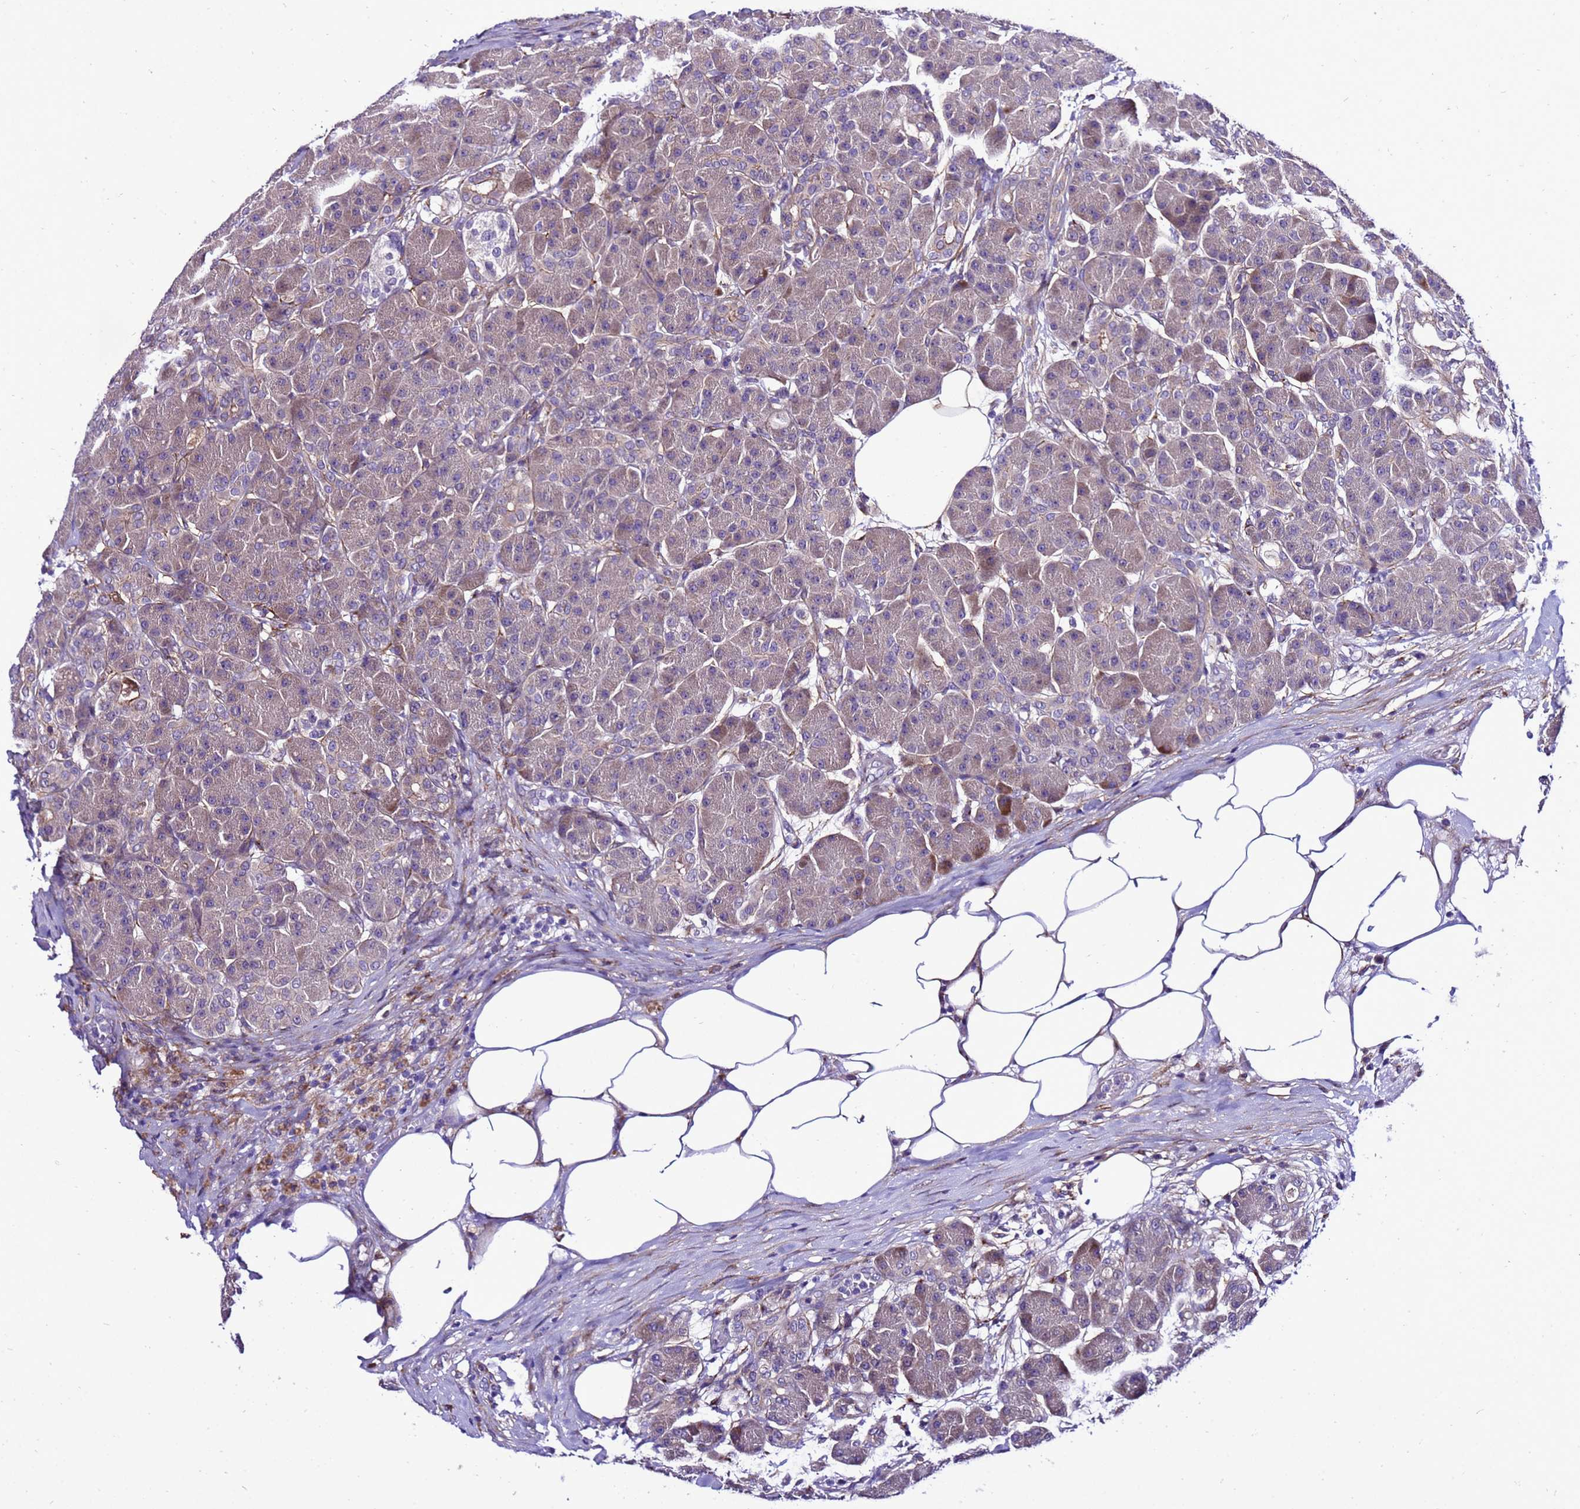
{"staining": {"intensity": "moderate", "quantity": "<25%", "location": "cytoplasmic/membranous"}, "tissue": "pancreas", "cell_type": "Exocrine glandular cells", "image_type": "normal", "snomed": [{"axis": "morphology", "description": "Normal tissue, NOS"}, {"axis": "topography", "description": "Pancreas"}], "caption": "Protein positivity by immunohistochemistry exhibits moderate cytoplasmic/membranous staining in approximately <25% of exocrine glandular cells in unremarkable pancreas.", "gene": "GZF1", "patient": {"sex": "male", "age": 63}}